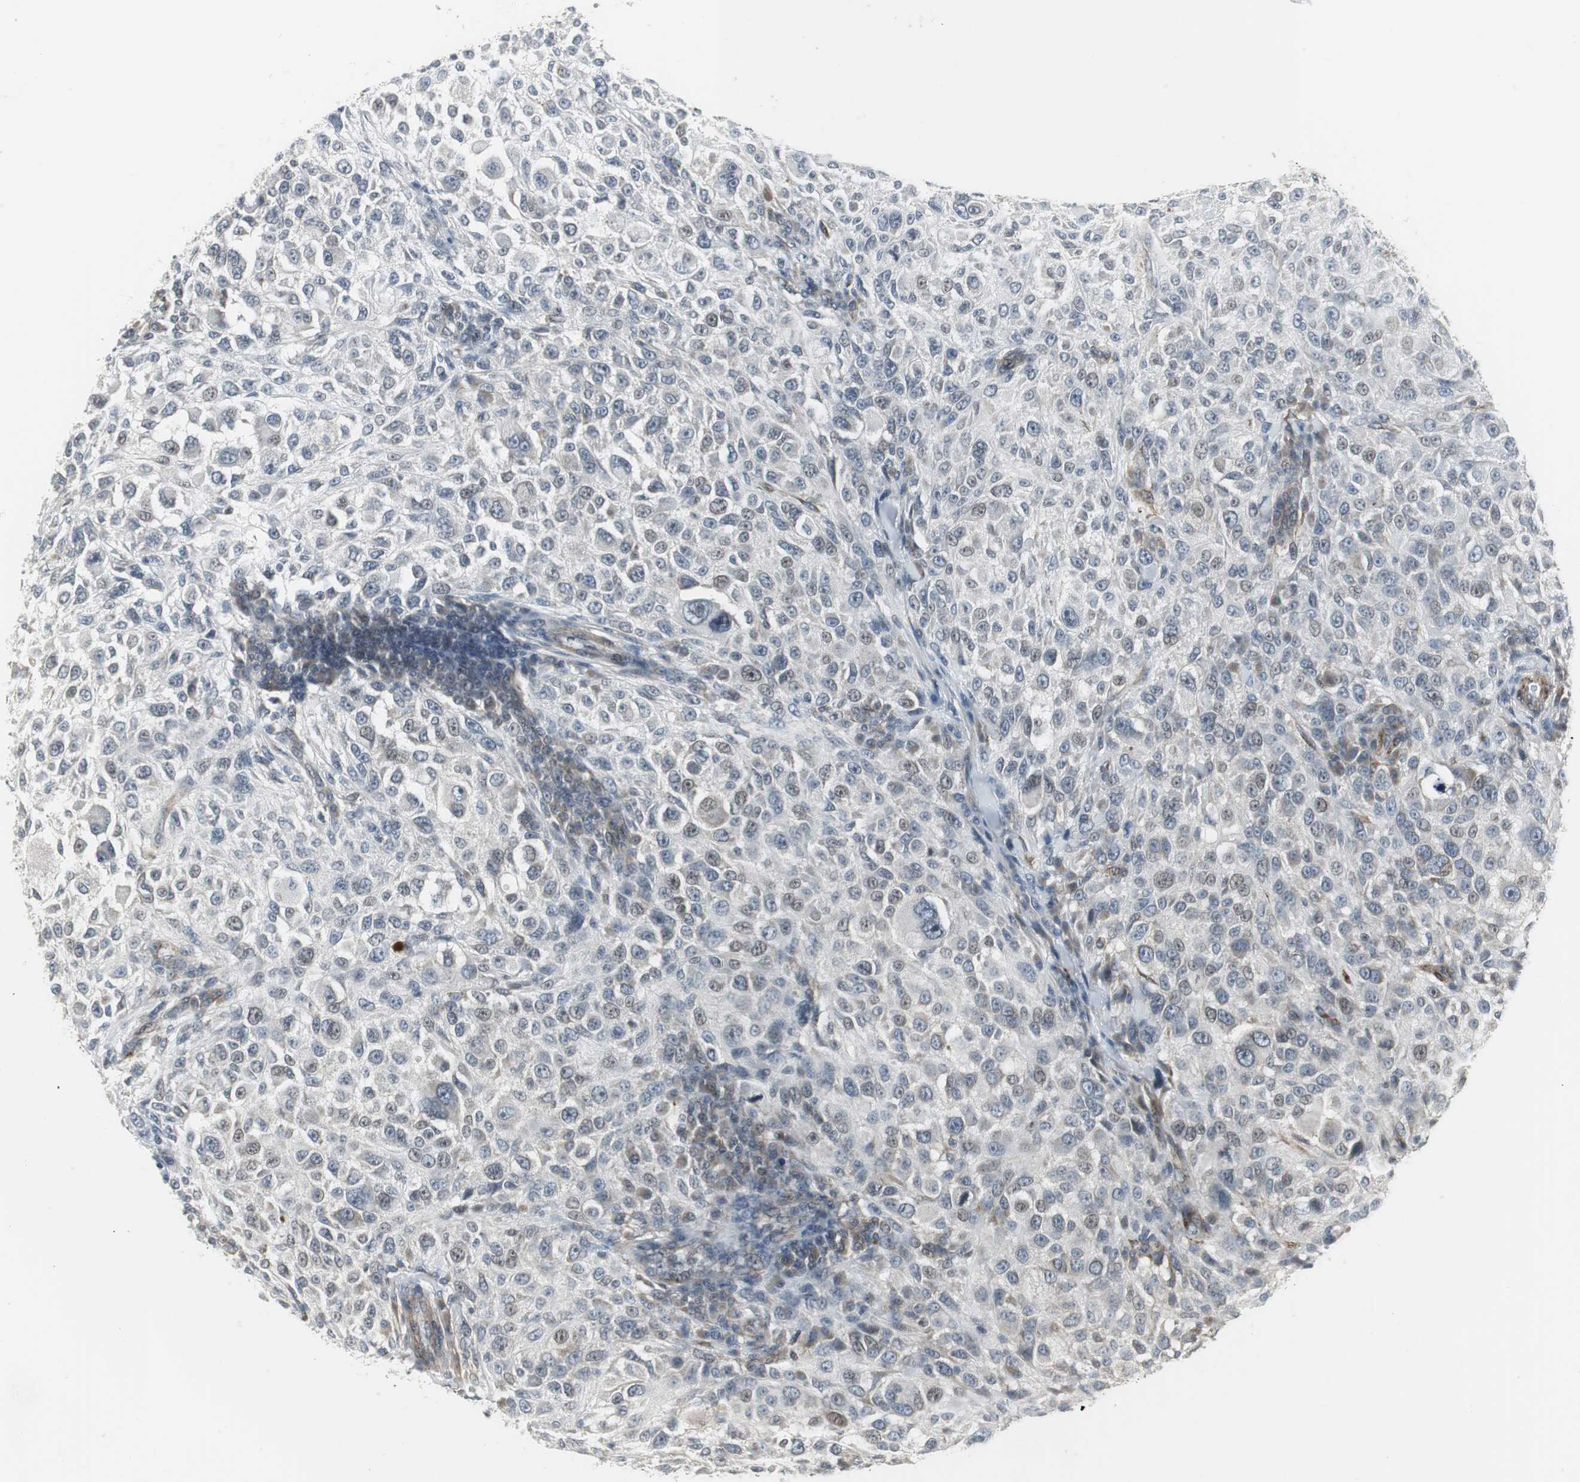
{"staining": {"intensity": "negative", "quantity": "none", "location": "none"}, "tissue": "melanoma", "cell_type": "Tumor cells", "image_type": "cancer", "snomed": [{"axis": "morphology", "description": "Necrosis, NOS"}, {"axis": "morphology", "description": "Malignant melanoma, NOS"}, {"axis": "topography", "description": "Skin"}], "caption": "This is a micrograph of immunohistochemistry (IHC) staining of malignant melanoma, which shows no positivity in tumor cells. (Immunohistochemistry, brightfield microscopy, high magnification).", "gene": "SCYL3", "patient": {"sex": "female", "age": 87}}